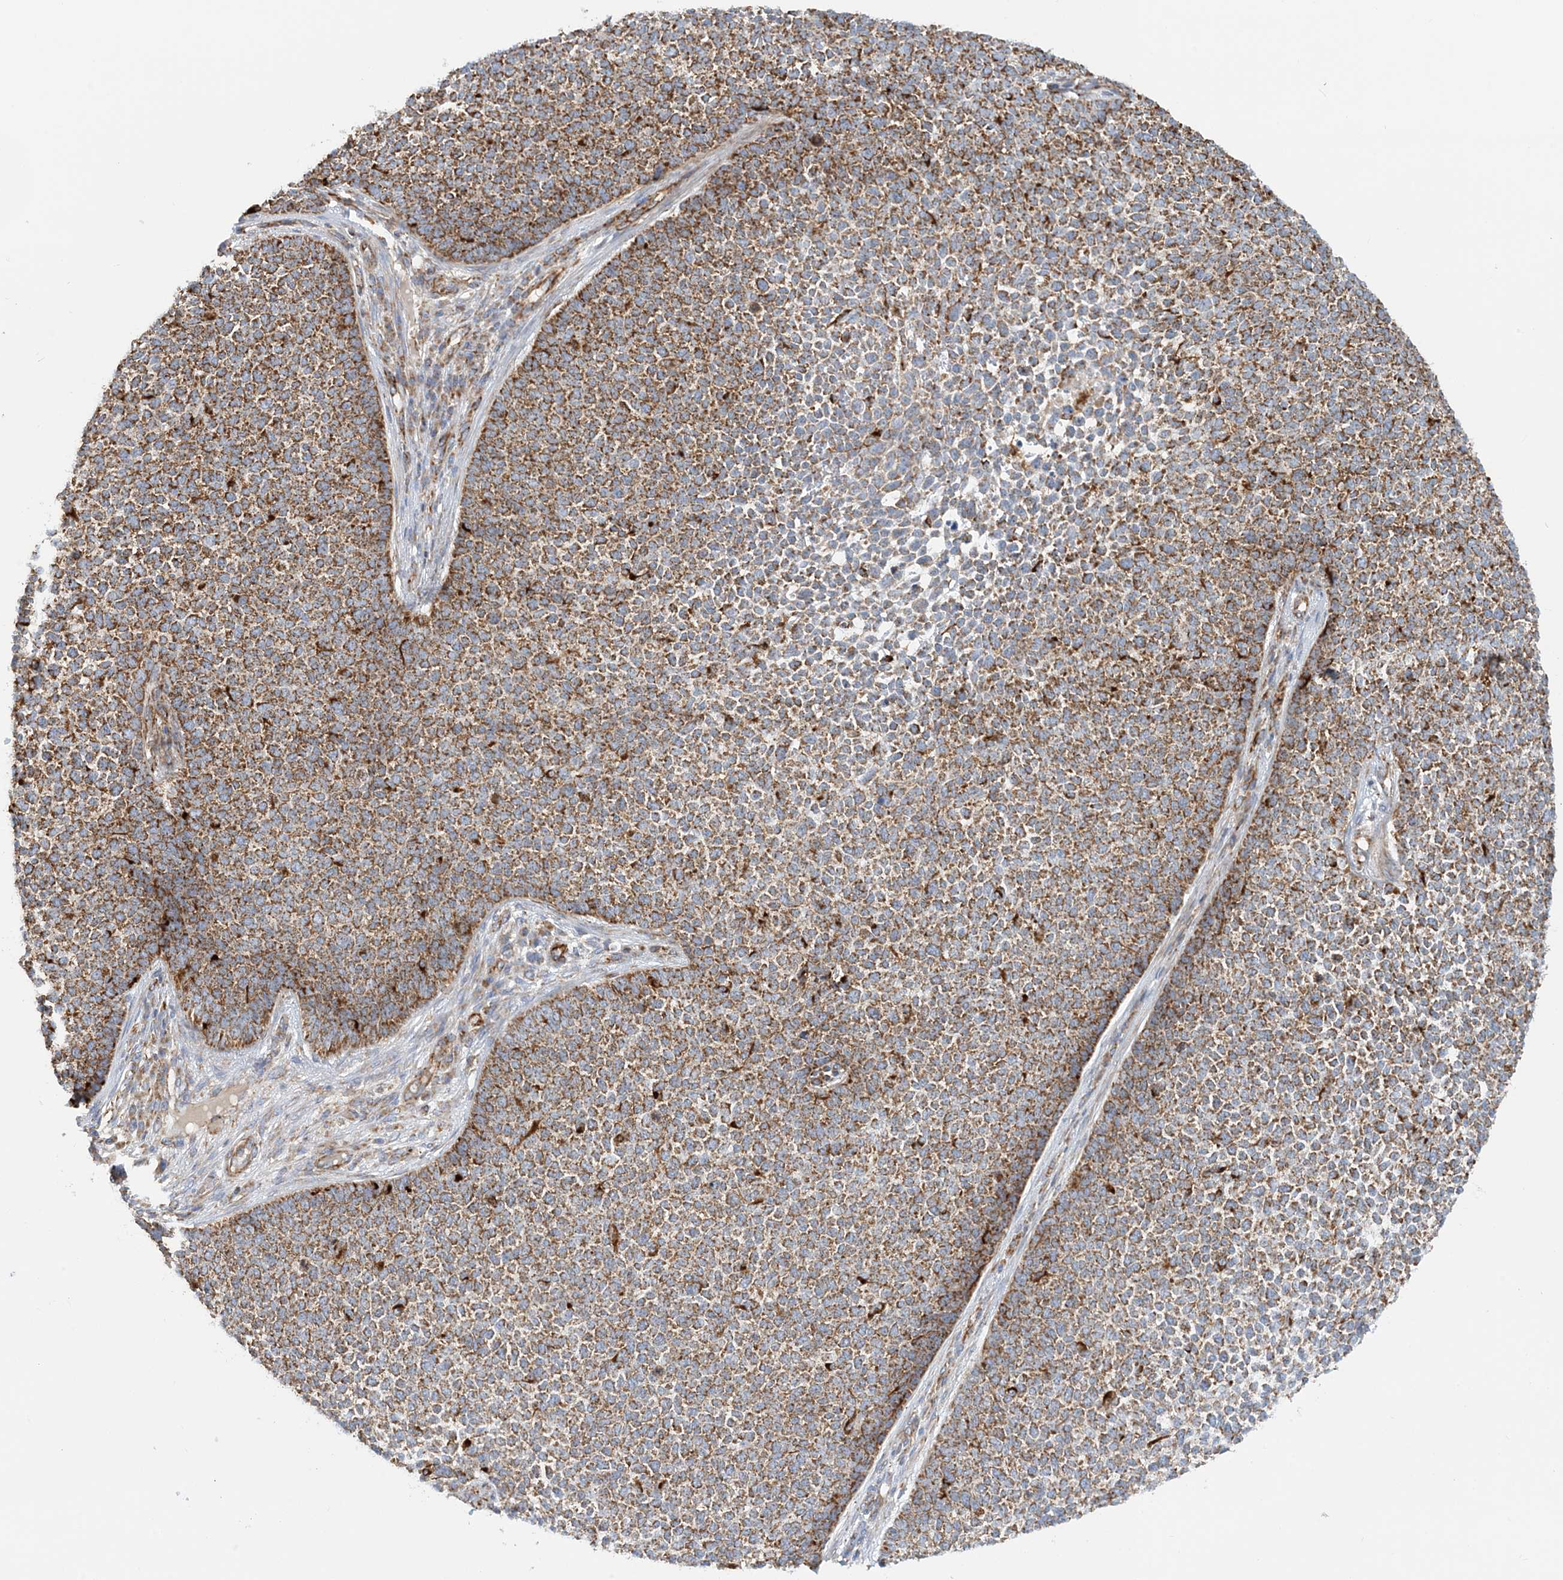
{"staining": {"intensity": "moderate", "quantity": ">75%", "location": "cytoplasmic/membranous"}, "tissue": "skin cancer", "cell_type": "Tumor cells", "image_type": "cancer", "snomed": [{"axis": "morphology", "description": "Basal cell carcinoma"}, {"axis": "topography", "description": "Skin"}], "caption": "Human skin cancer (basal cell carcinoma) stained with a protein marker reveals moderate staining in tumor cells.", "gene": "COA3", "patient": {"sex": "female", "age": 84}}